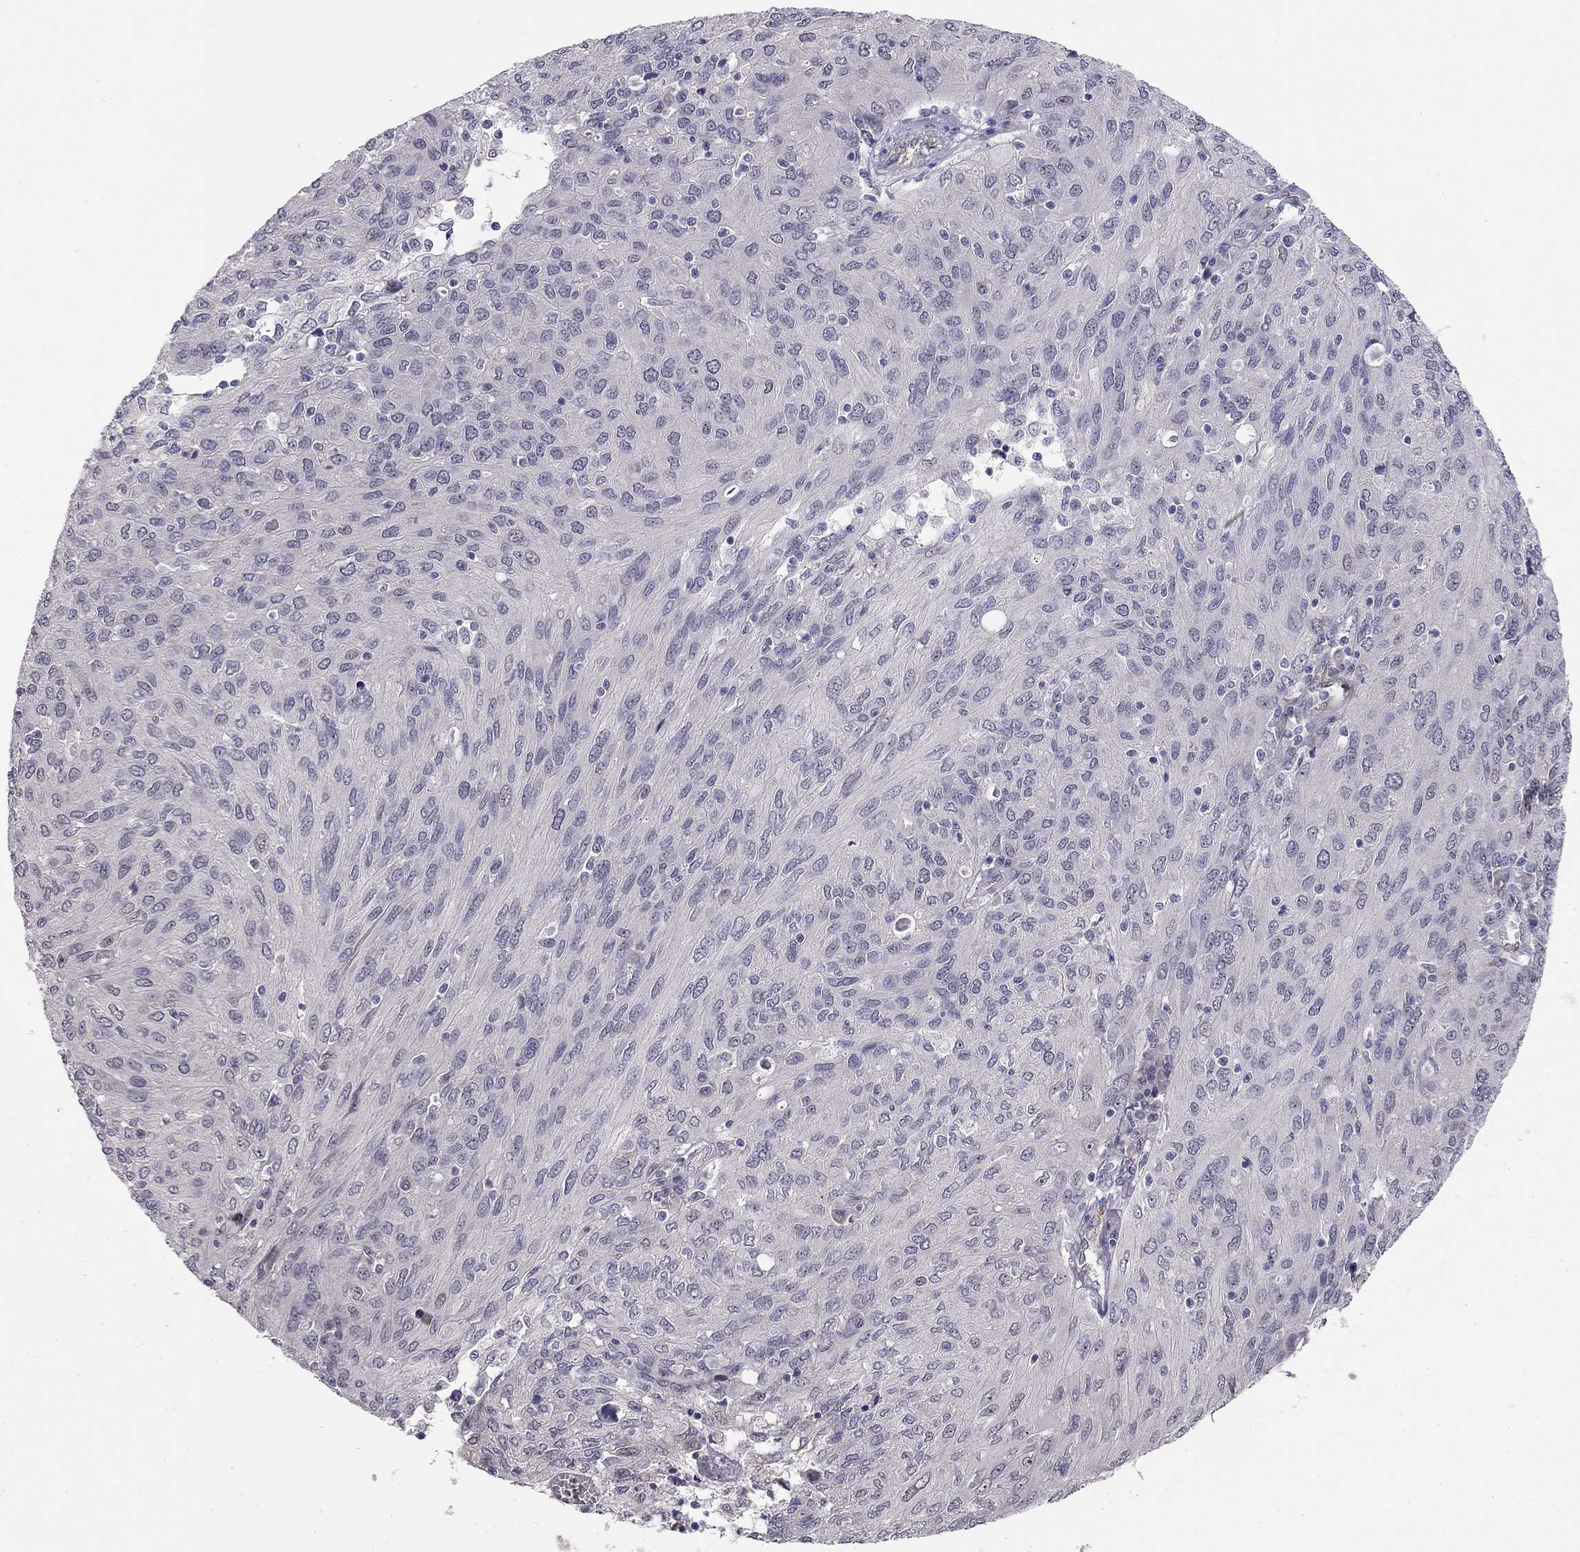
{"staining": {"intensity": "negative", "quantity": "none", "location": "none"}, "tissue": "ovarian cancer", "cell_type": "Tumor cells", "image_type": "cancer", "snomed": [{"axis": "morphology", "description": "Carcinoma, endometroid"}, {"axis": "topography", "description": "Ovary"}], "caption": "Immunohistochemistry (IHC) of human ovarian cancer displays no expression in tumor cells. Brightfield microscopy of immunohistochemistry (IHC) stained with DAB (3,3'-diaminobenzidine) (brown) and hematoxylin (blue), captured at high magnification.", "gene": "STXBP6", "patient": {"sex": "female", "age": 50}}